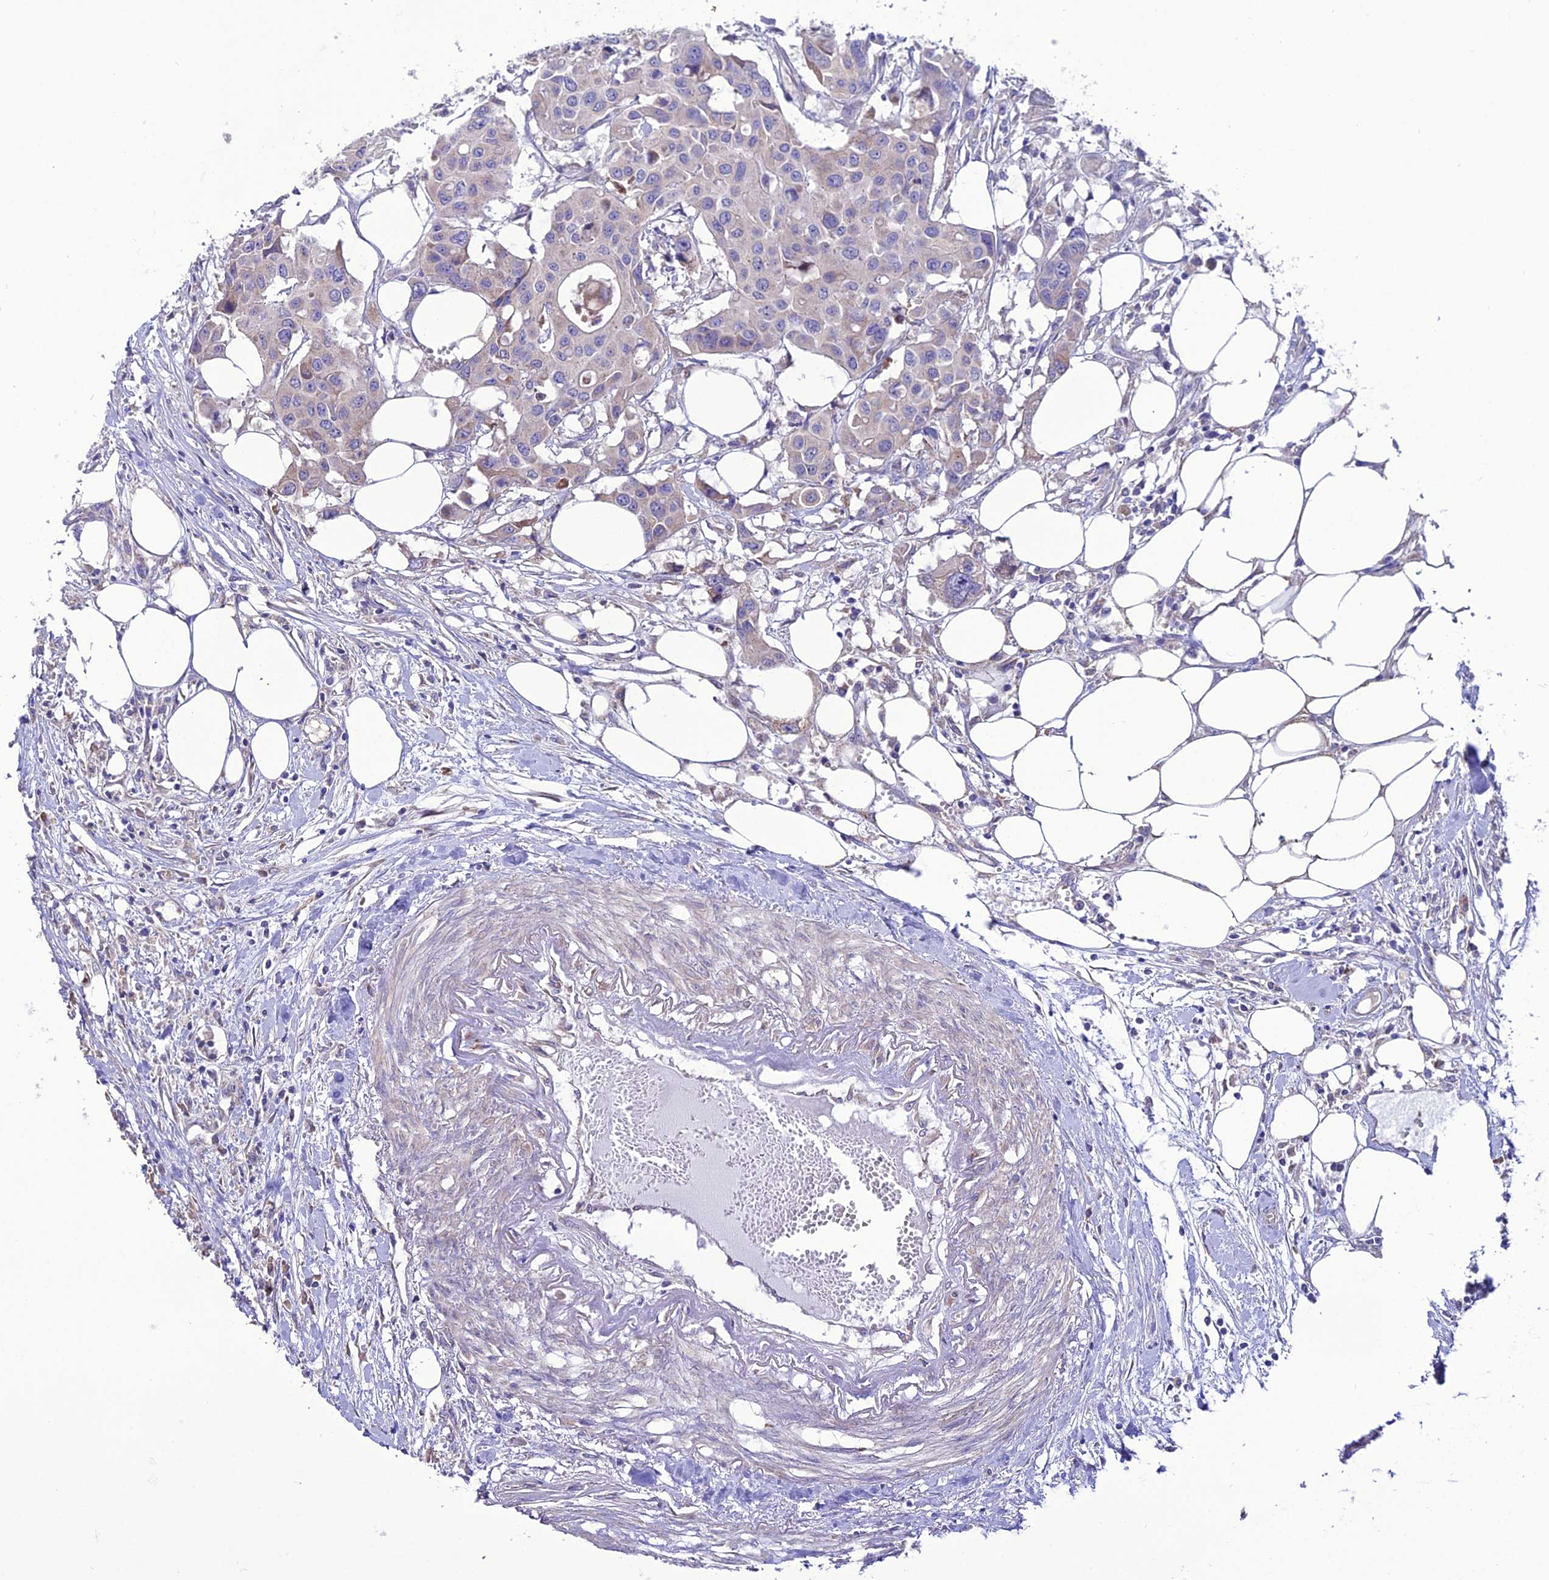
{"staining": {"intensity": "weak", "quantity": "<25%", "location": "cytoplasmic/membranous"}, "tissue": "colorectal cancer", "cell_type": "Tumor cells", "image_type": "cancer", "snomed": [{"axis": "morphology", "description": "Adenocarcinoma, NOS"}, {"axis": "topography", "description": "Colon"}], "caption": "Immunohistochemistry (IHC) histopathology image of human adenocarcinoma (colorectal) stained for a protein (brown), which exhibits no staining in tumor cells.", "gene": "HOGA1", "patient": {"sex": "male", "age": 77}}